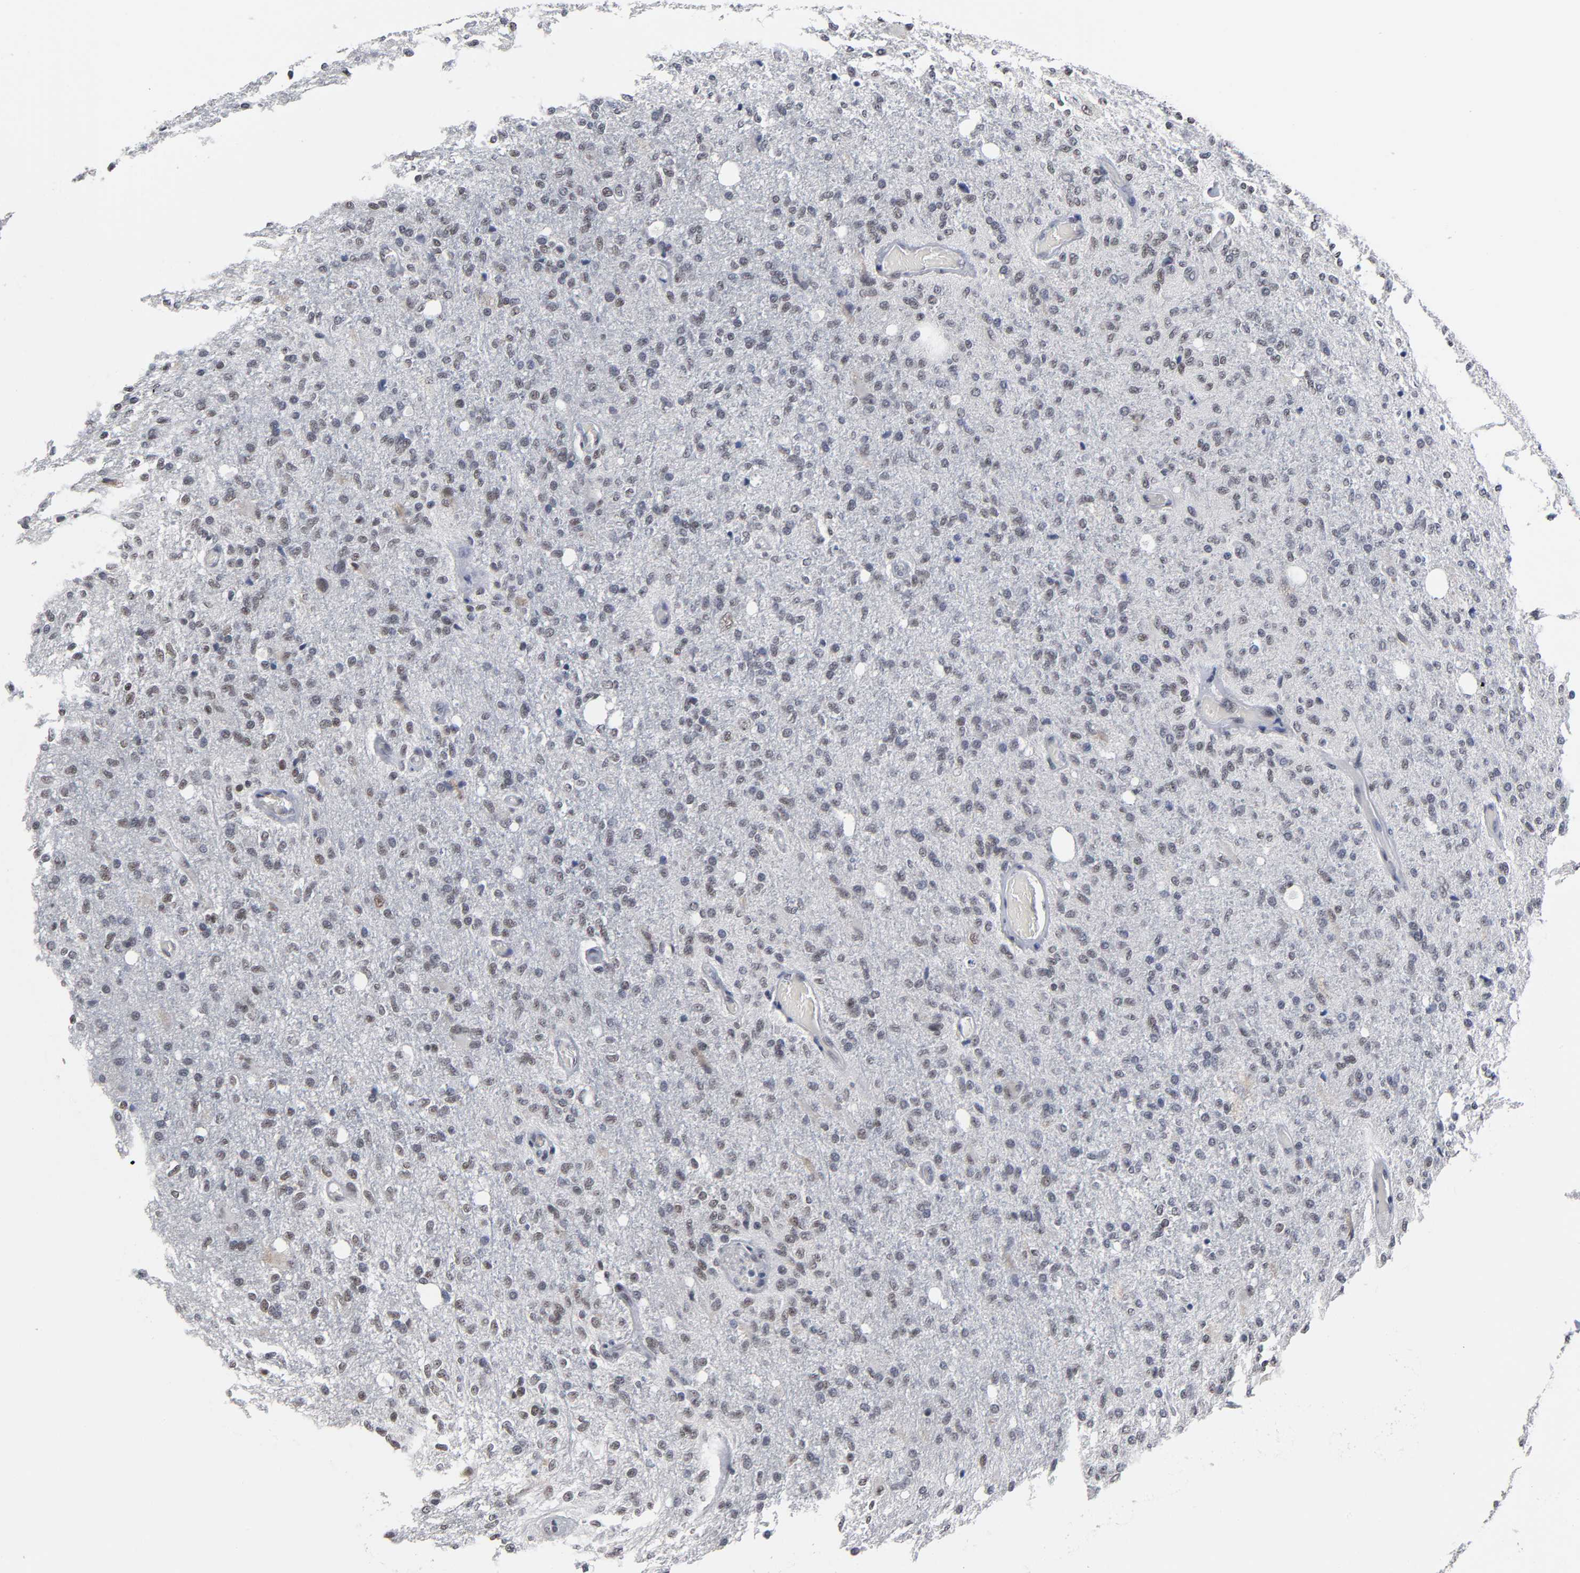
{"staining": {"intensity": "weak", "quantity": "<25%", "location": "nuclear"}, "tissue": "glioma", "cell_type": "Tumor cells", "image_type": "cancer", "snomed": [{"axis": "morphology", "description": "Normal tissue, NOS"}, {"axis": "morphology", "description": "Glioma, malignant, High grade"}, {"axis": "topography", "description": "Cerebral cortex"}], "caption": "Tumor cells are negative for protein expression in human glioma.", "gene": "TRIM33", "patient": {"sex": "male", "age": 77}}